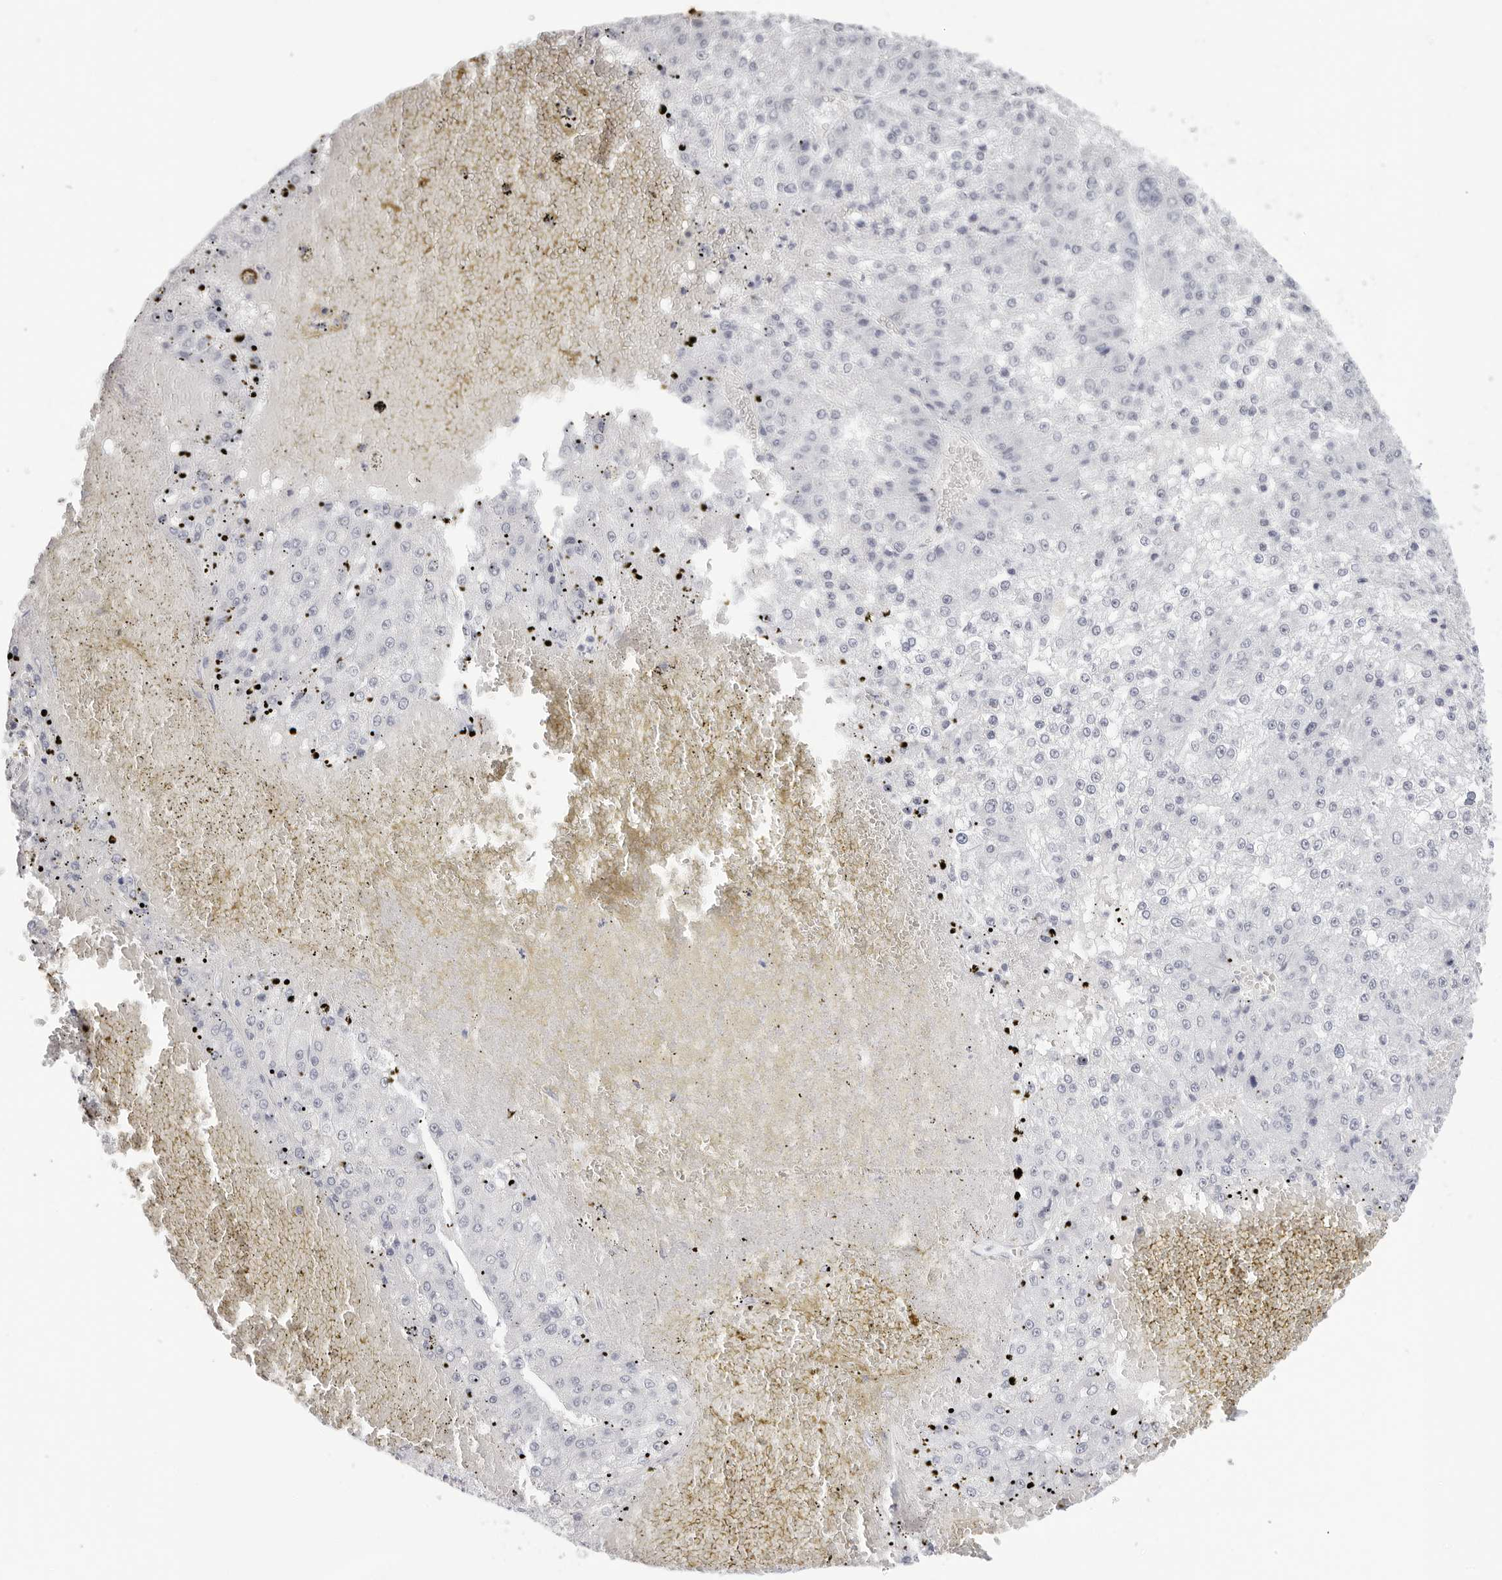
{"staining": {"intensity": "negative", "quantity": "none", "location": "none"}, "tissue": "liver cancer", "cell_type": "Tumor cells", "image_type": "cancer", "snomed": [{"axis": "morphology", "description": "Carcinoma, Hepatocellular, NOS"}, {"axis": "topography", "description": "Liver"}], "caption": "Immunohistochemical staining of liver cancer (hepatocellular carcinoma) demonstrates no significant positivity in tumor cells. Nuclei are stained in blue.", "gene": "CST5", "patient": {"sex": "female", "age": 73}}